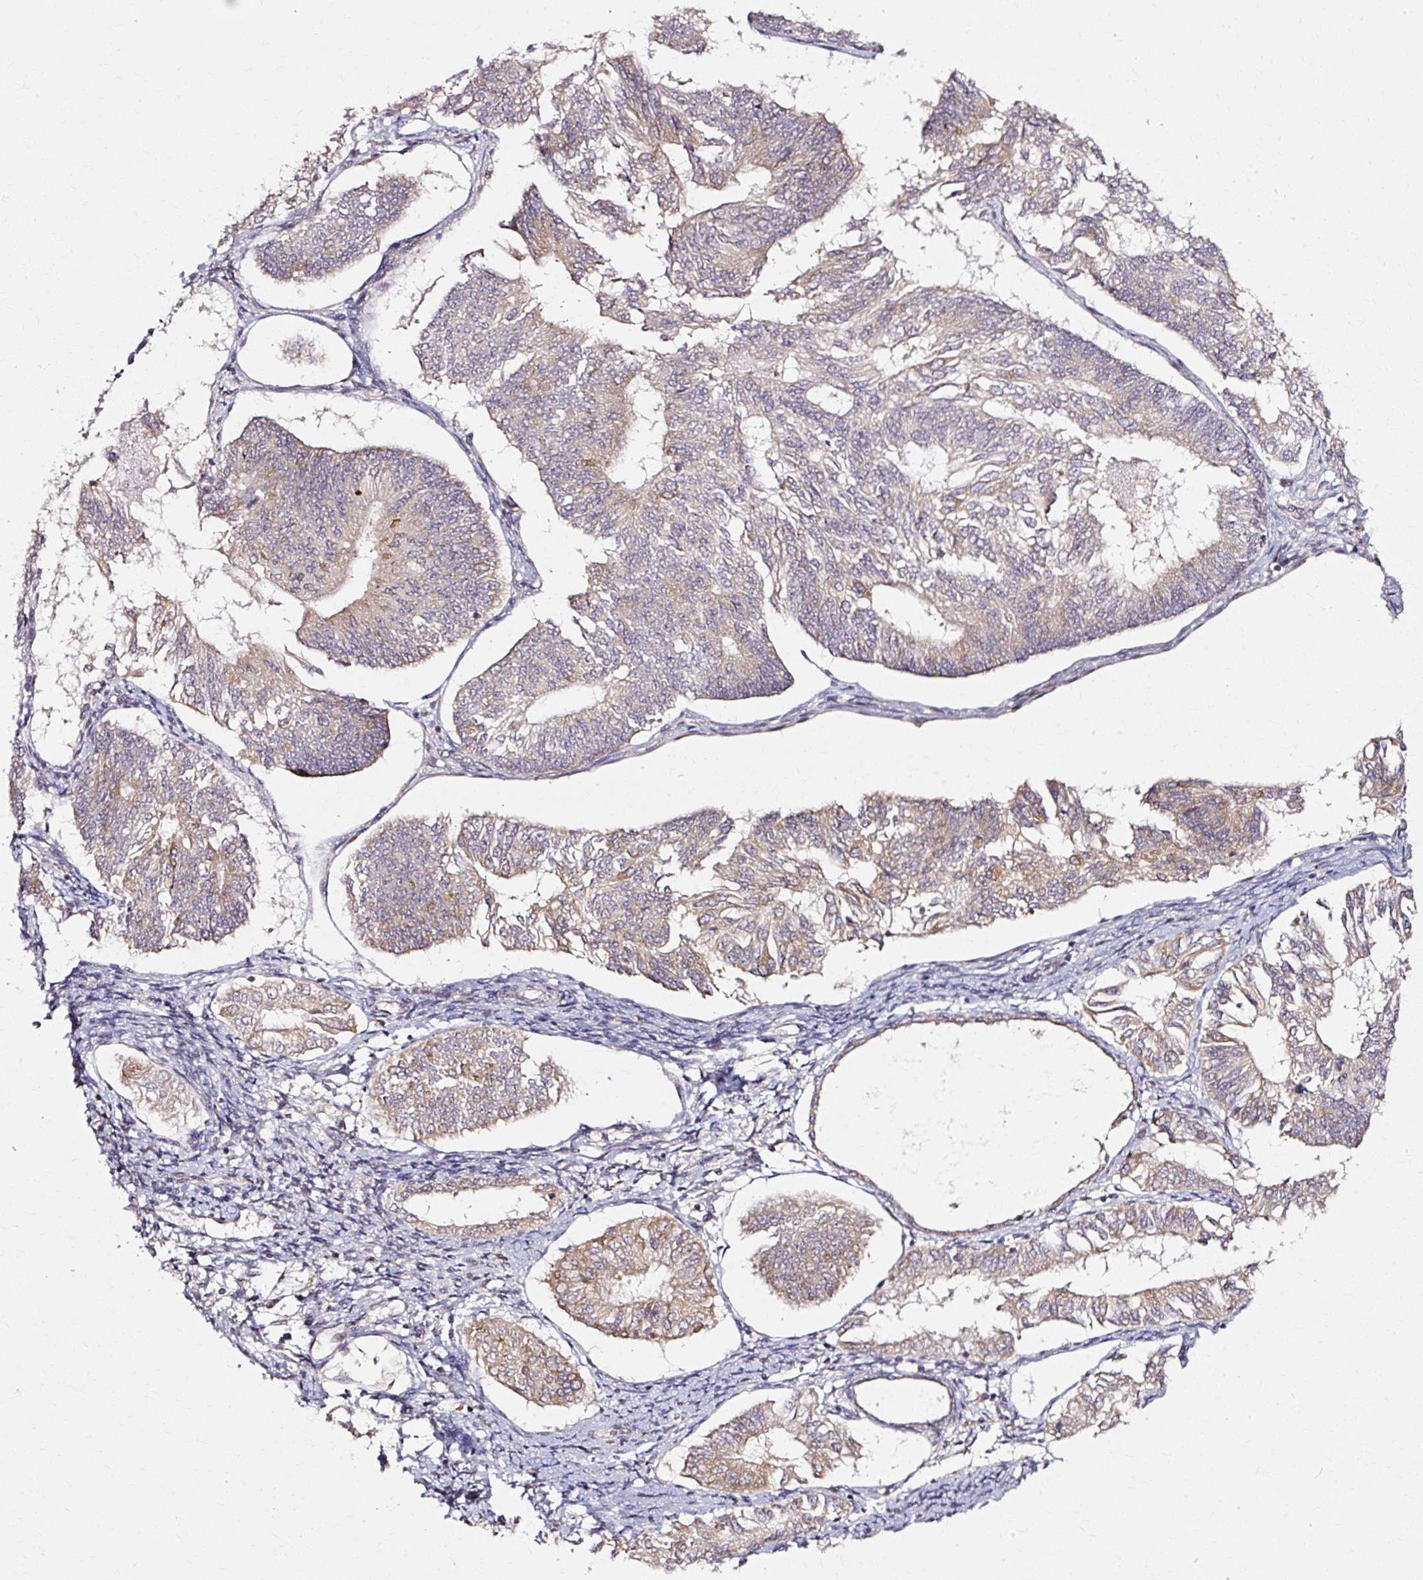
{"staining": {"intensity": "weak", "quantity": ">75%", "location": "cytoplasmic/membranous"}, "tissue": "endometrial cancer", "cell_type": "Tumor cells", "image_type": "cancer", "snomed": [{"axis": "morphology", "description": "Adenocarcinoma, NOS"}, {"axis": "topography", "description": "Endometrium"}], "caption": "The photomicrograph exhibits a brown stain indicating the presence of a protein in the cytoplasmic/membranous of tumor cells in endometrial adenocarcinoma. (DAB (3,3'-diaminobenzidine) IHC, brown staining for protein, blue staining for nuclei).", "gene": "RGPD5", "patient": {"sex": "female", "age": 58}}